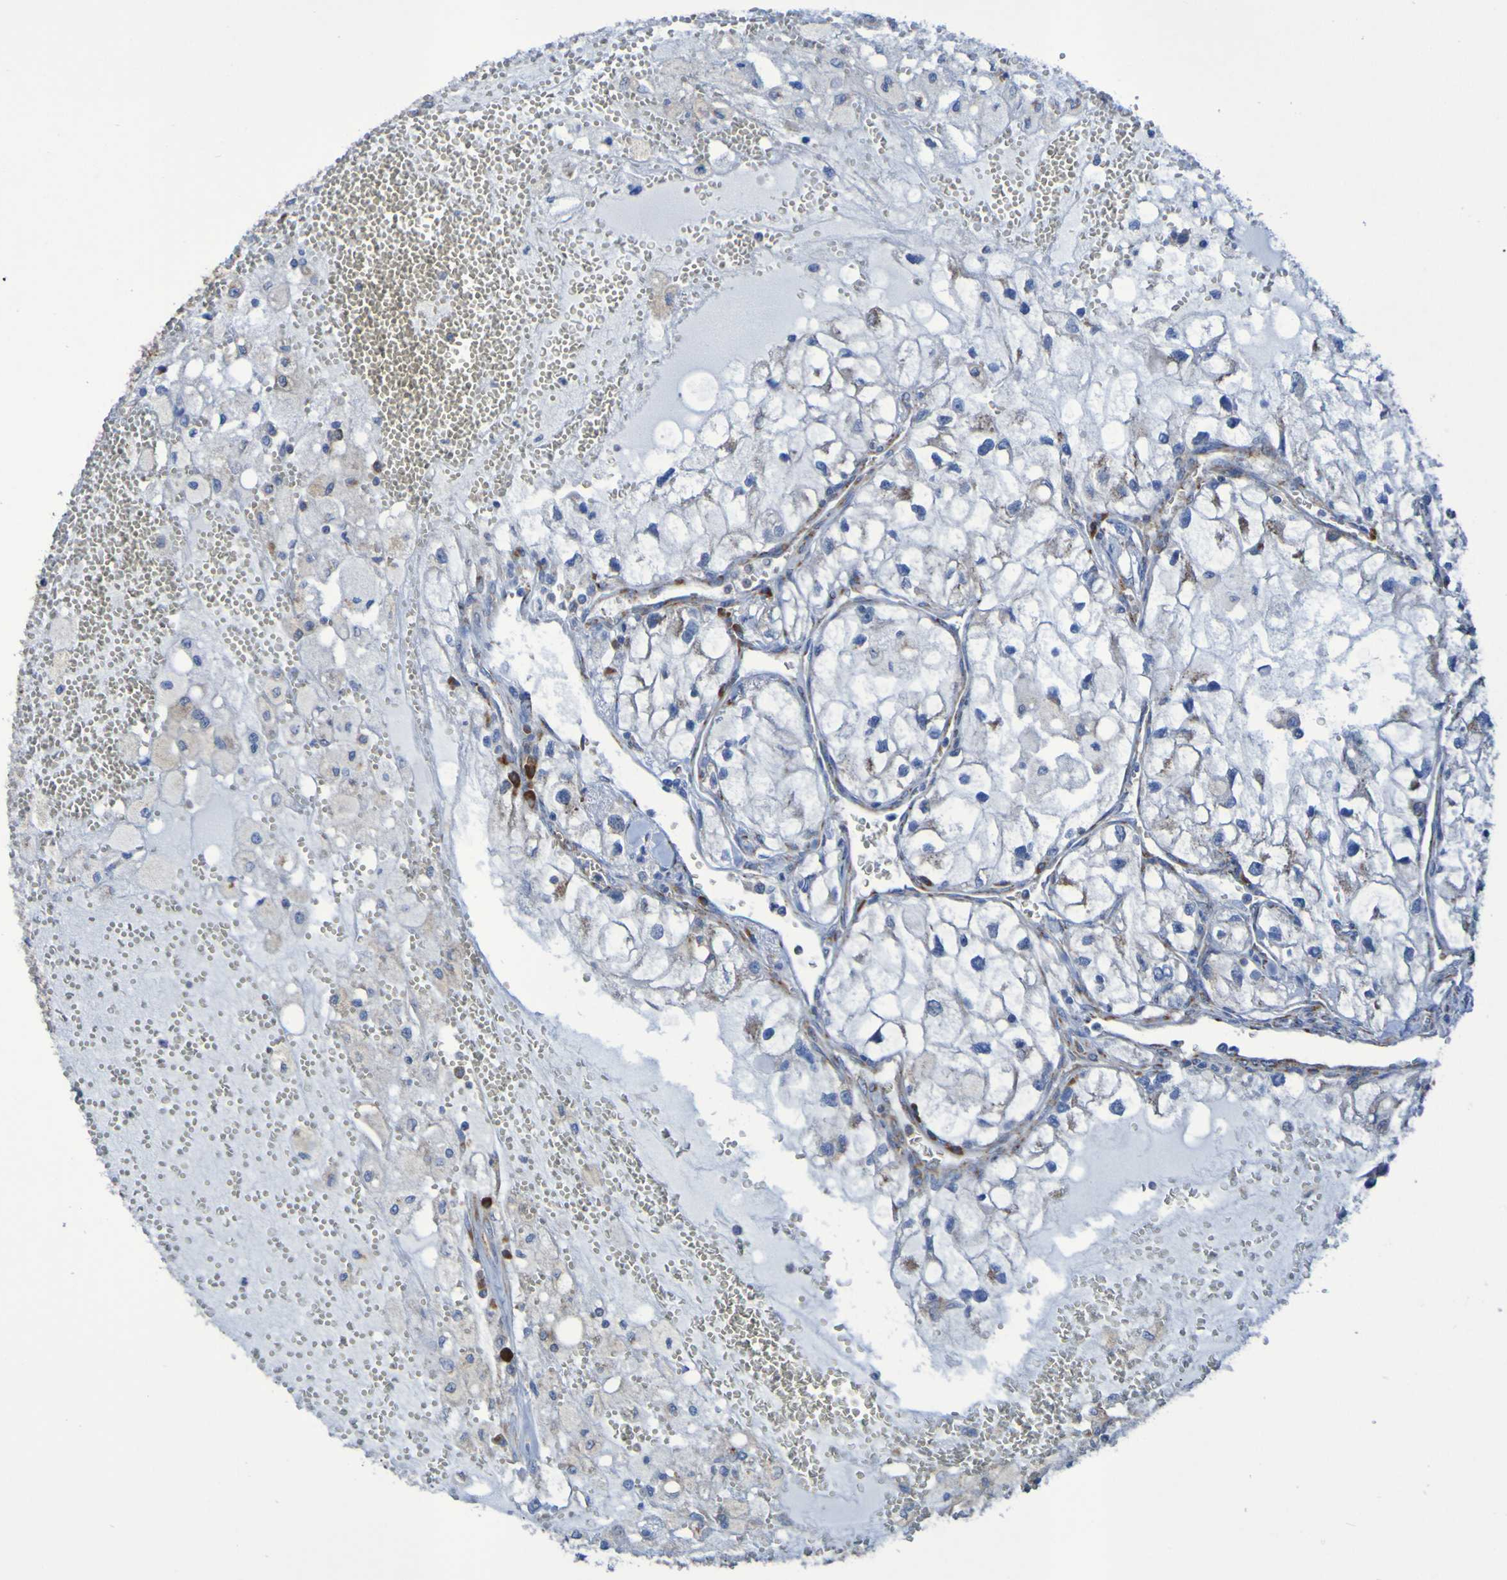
{"staining": {"intensity": "negative", "quantity": "none", "location": "none"}, "tissue": "renal cancer", "cell_type": "Tumor cells", "image_type": "cancer", "snomed": [{"axis": "morphology", "description": "Adenocarcinoma, NOS"}, {"axis": "topography", "description": "Kidney"}], "caption": "Immunohistochemistry of human renal cancer displays no staining in tumor cells.", "gene": "FKBP3", "patient": {"sex": "female", "age": 70}}